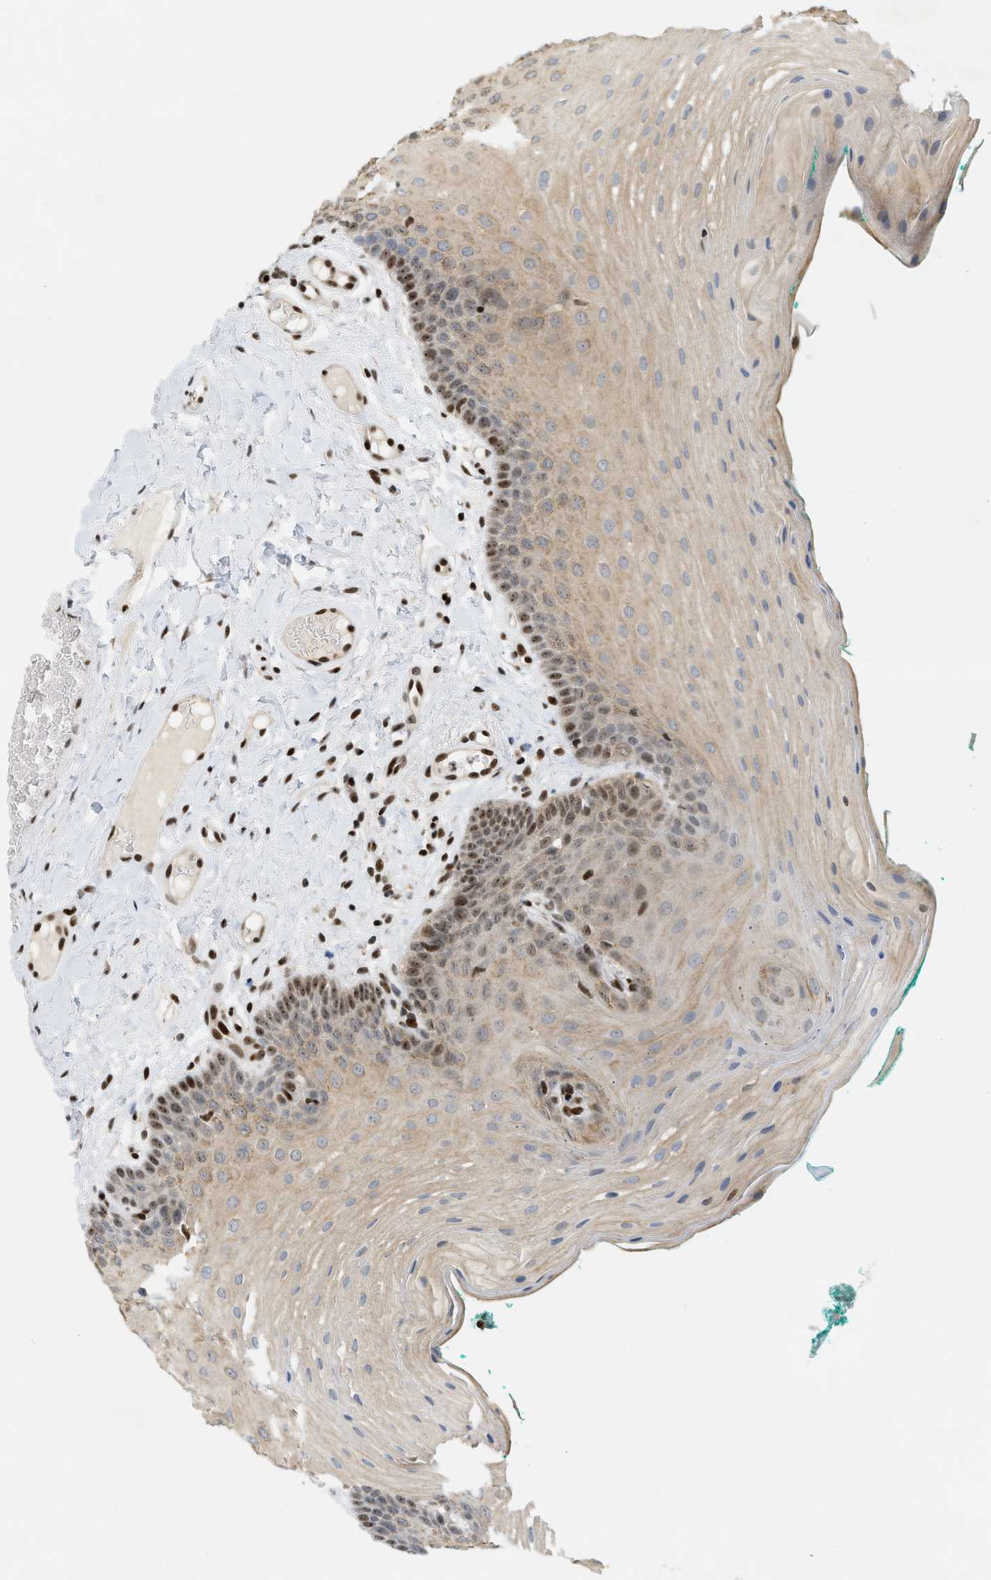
{"staining": {"intensity": "strong", "quantity": "<25%", "location": "cytoplasmic/membranous,nuclear"}, "tissue": "oral mucosa", "cell_type": "Squamous epithelial cells", "image_type": "normal", "snomed": [{"axis": "morphology", "description": "Normal tissue, NOS"}, {"axis": "topography", "description": "Oral tissue"}], "caption": "A micrograph of human oral mucosa stained for a protein exhibits strong cytoplasmic/membranous,nuclear brown staining in squamous epithelial cells.", "gene": "ZNF22", "patient": {"sex": "male", "age": 58}}